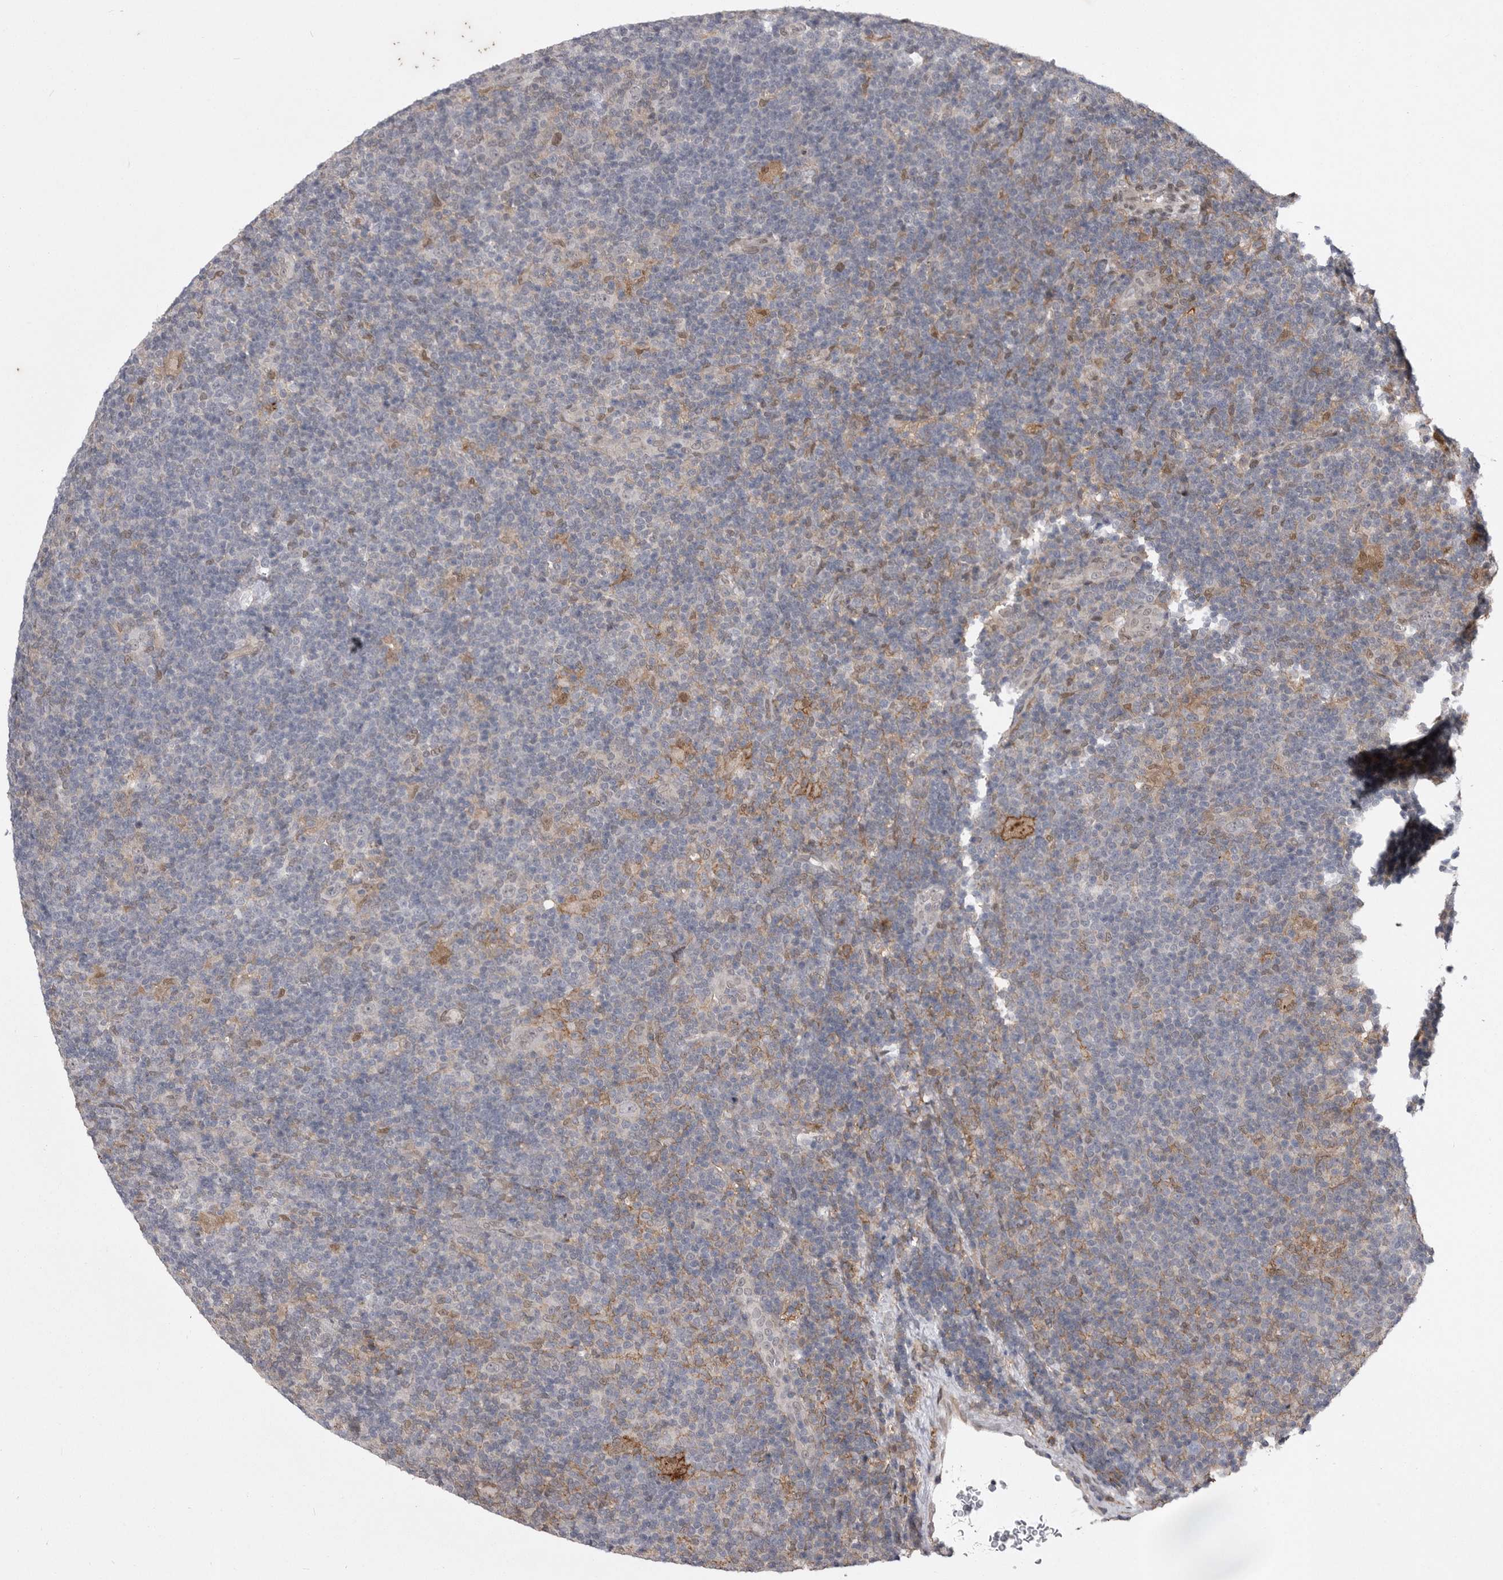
{"staining": {"intensity": "negative", "quantity": "none", "location": "none"}, "tissue": "lymphoma", "cell_type": "Tumor cells", "image_type": "cancer", "snomed": [{"axis": "morphology", "description": "Hodgkin's disease, NOS"}, {"axis": "topography", "description": "Lymph node"}], "caption": "Lymphoma stained for a protein using immunohistochemistry displays no positivity tumor cells.", "gene": "ABL1", "patient": {"sex": "female", "age": 57}}